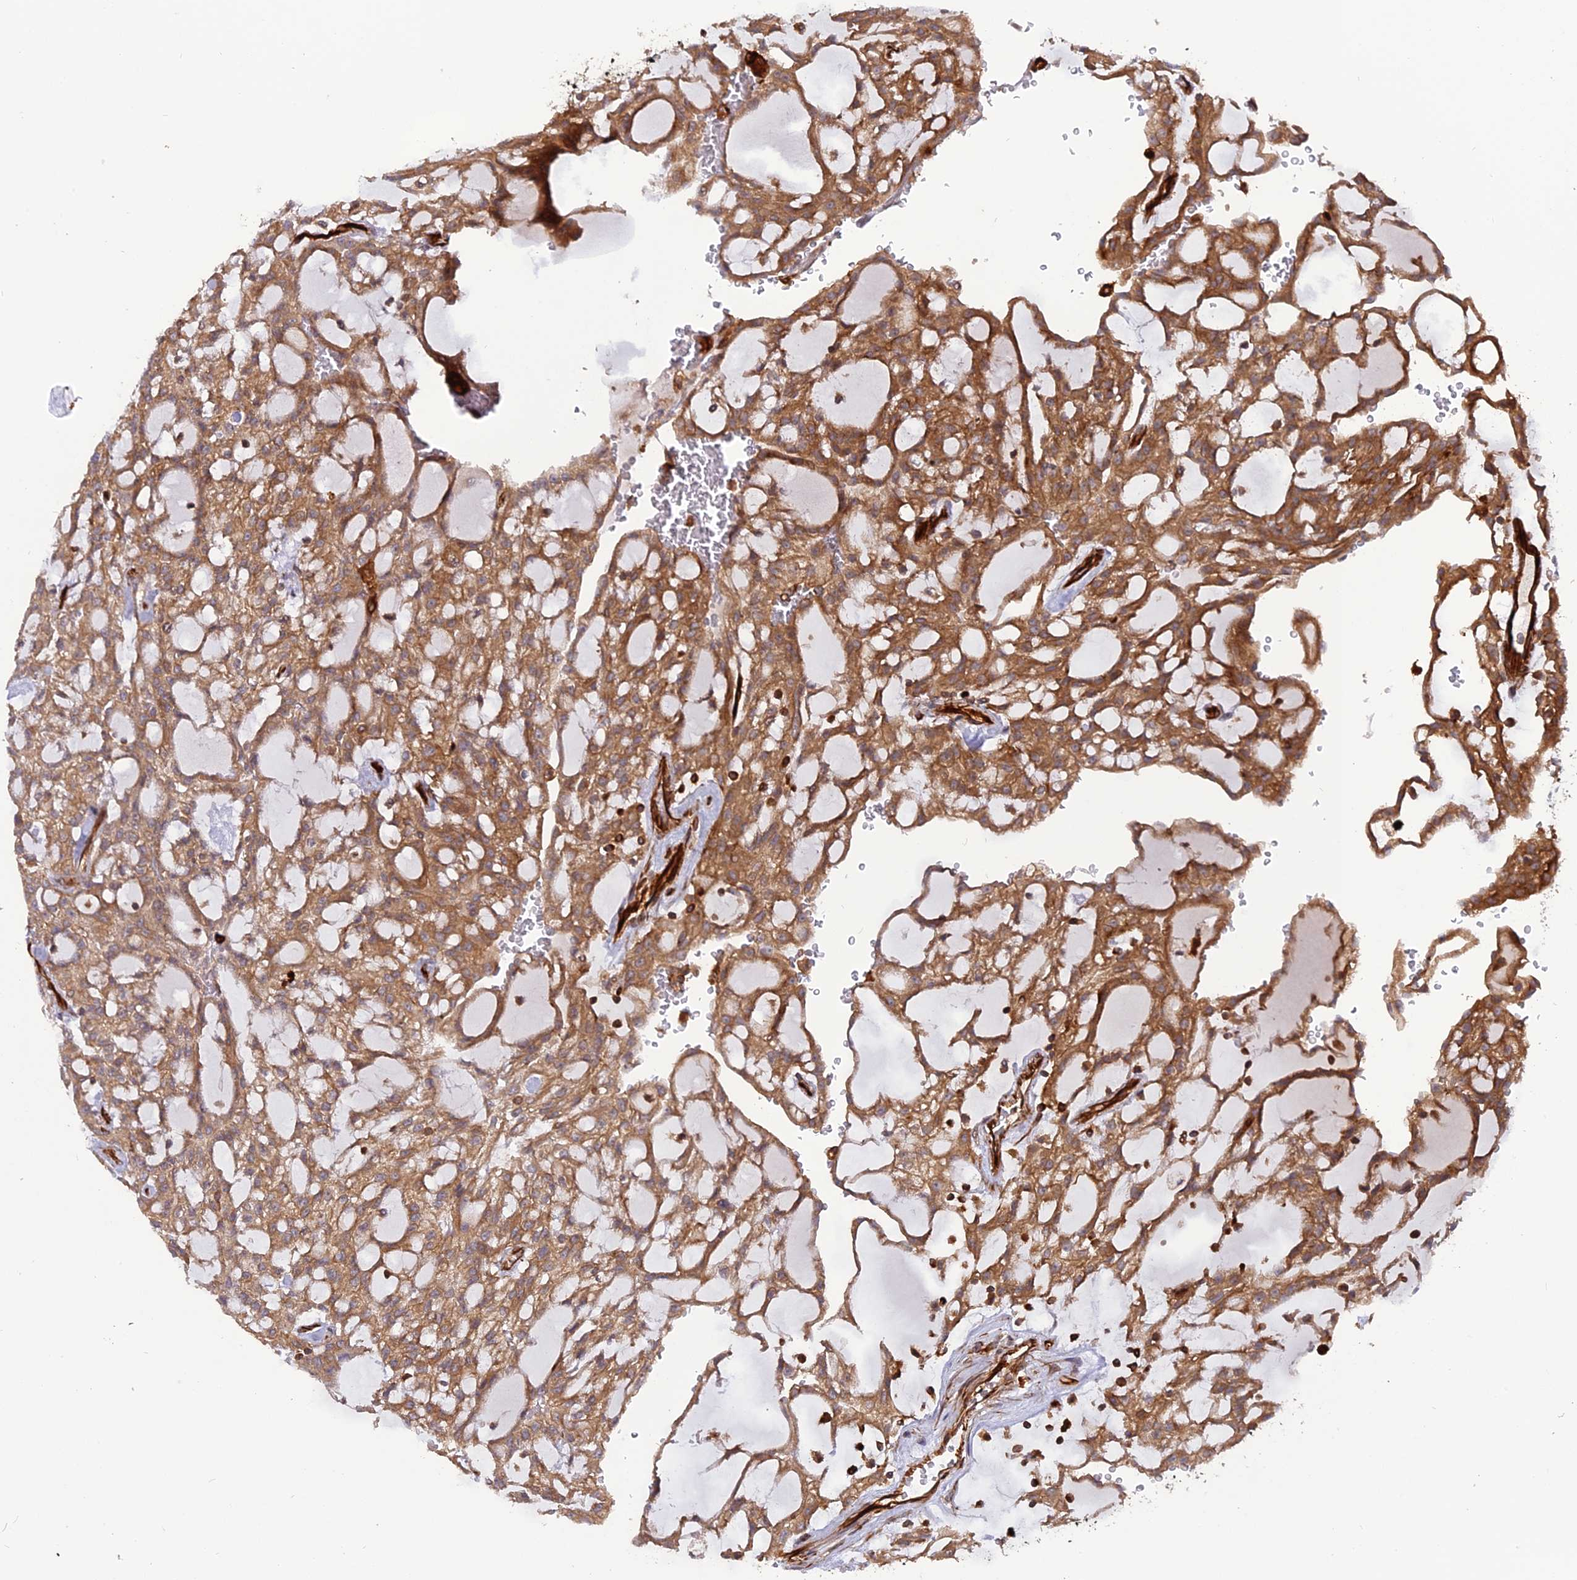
{"staining": {"intensity": "moderate", "quantity": ">75%", "location": "cytoplasmic/membranous"}, "tissue": "renal cancer", "cell_type": "Tumor cells", "image_type": "cancer", "snomed": [{"axis": "morphology", "description": "Adenocarcinoma, NOS"}, {"axis": "topography", "description": "Kidney"}], "caption": "Immunohistochemical staining of renal cancer exhibits moderate cytoplasmic/membranous protein expression in about >75% of tumor cells.", "gene": "PHLDB3", "patient": {"sex": "male", "age": 63}}